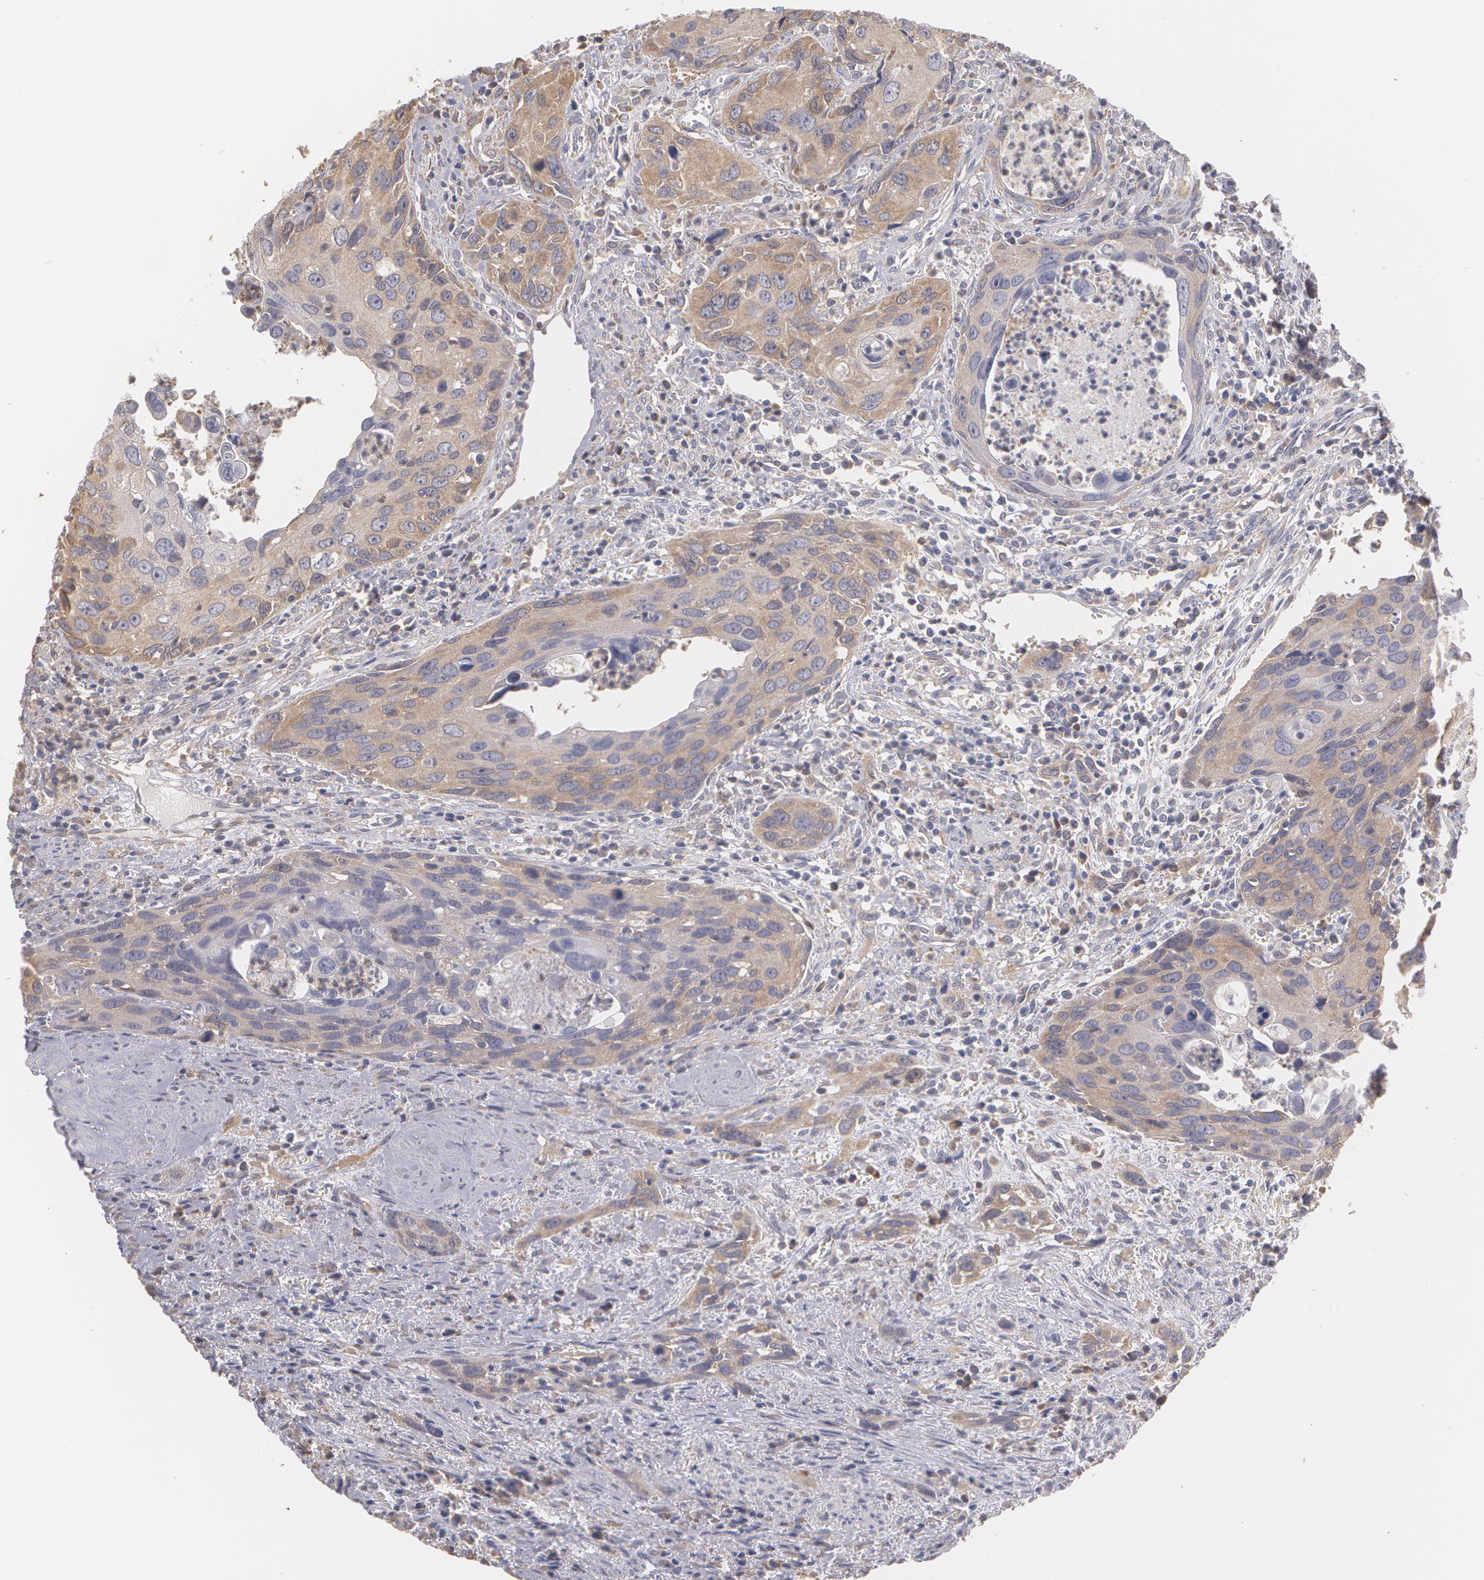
{"staining": {"intensity": "moderate", "quantity": ">75%", "location": "cytoplasmic/membranous"}, "tissue": "urothelial cancer", "cell_type": "Tumor cells", "image_type": "cancer", "snomed": [{"axis": "morphology", "description": "Urothelial carcinoma, High grade"}, {"axis": "topography", "description": "Urinary bladder"}], "caption": "This is an image of immunohistochemistry (IHC) staining of urothelial cancer, which shows moderate positivity in the cytoplasmic/membranous of tumor cells.", "gene": "MTHFD1", "patient": {"sex": "male", "age": 71}}